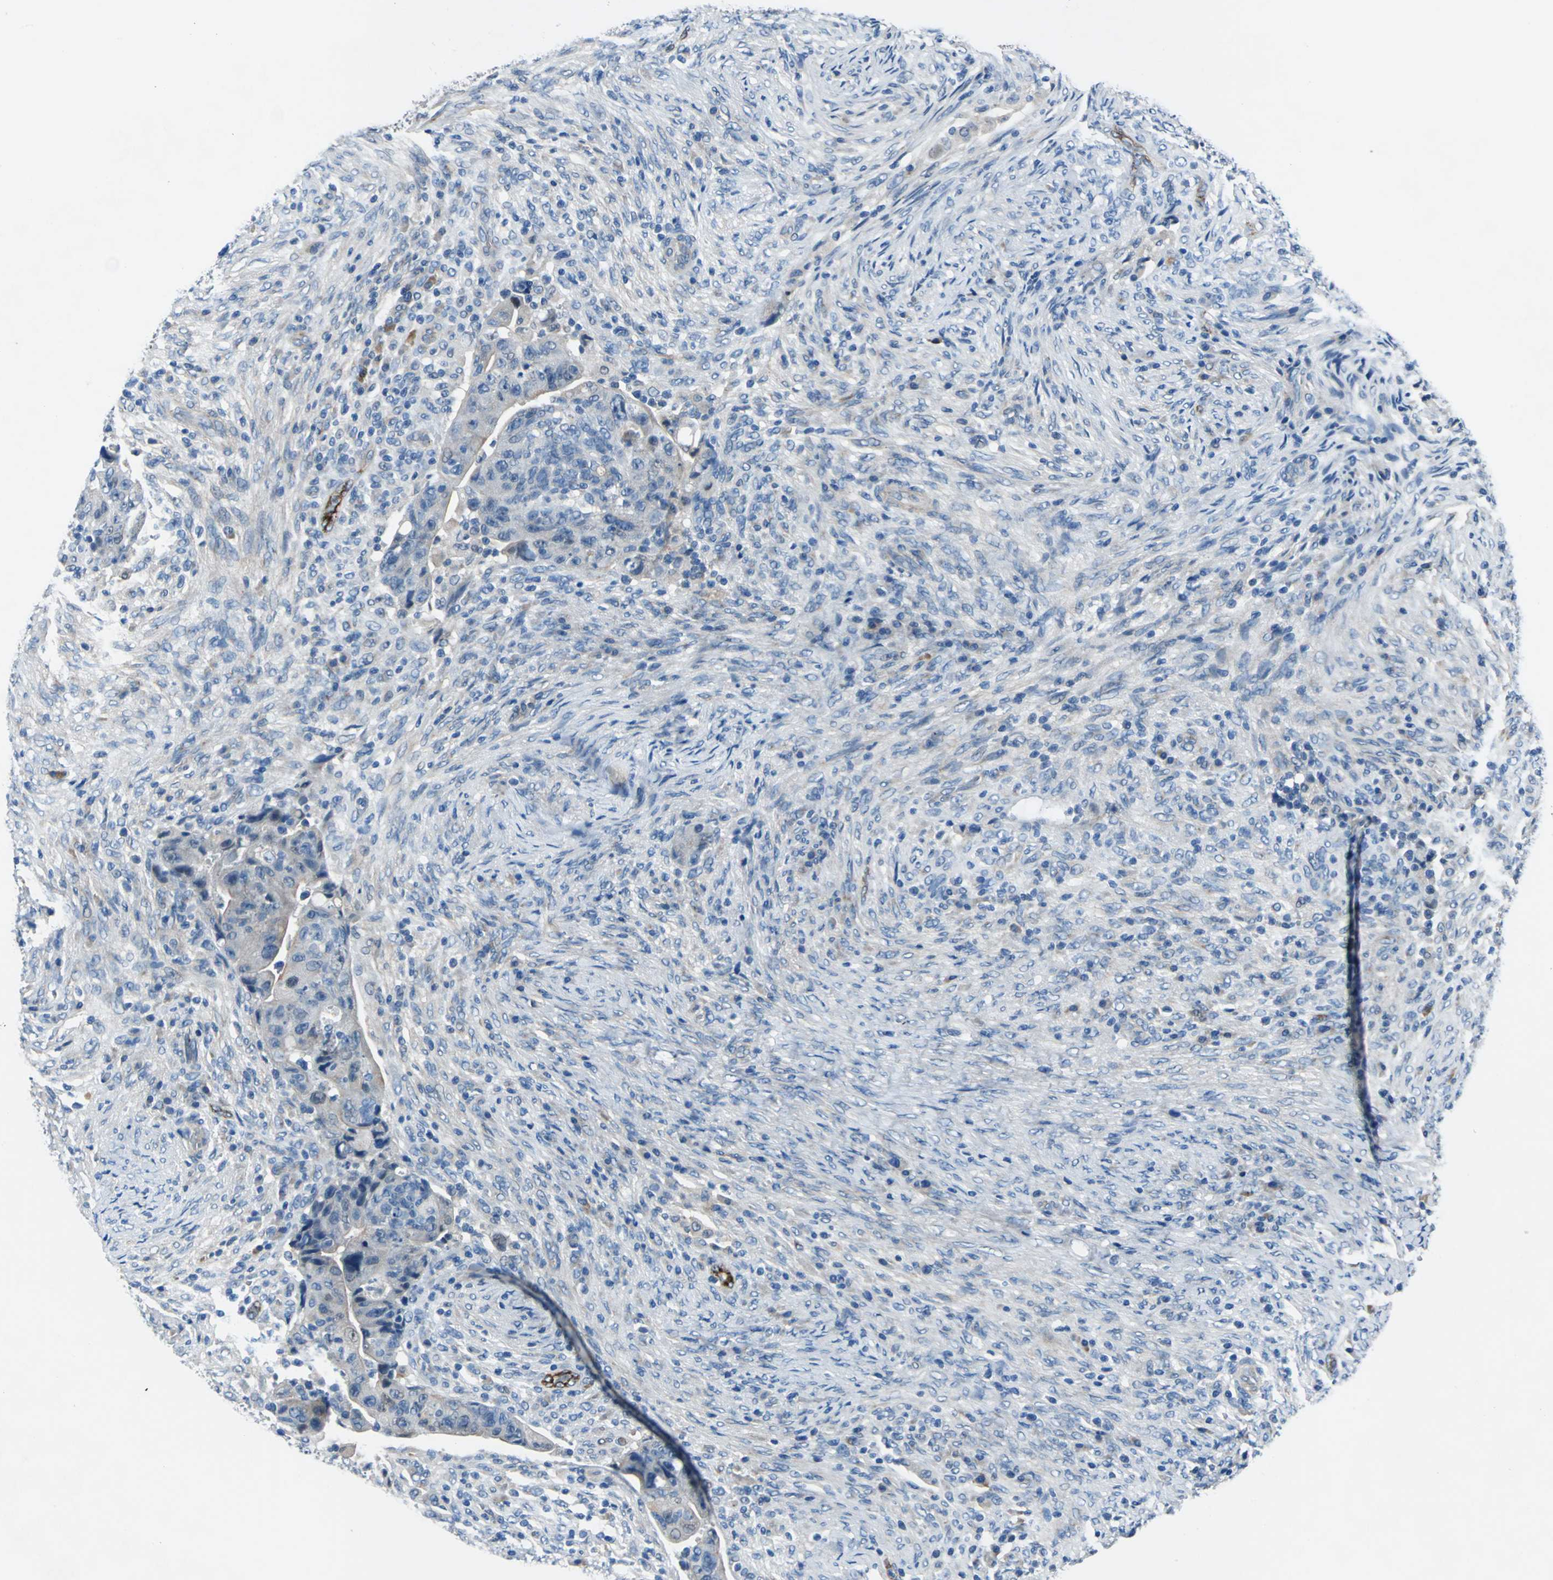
{"staining": {"intensity": "moderate", "quantity": "<25%", "location": "cytoplasmic/membranous"}, "tissue": "colorectal cancer", "cell_type": "Tumor cells", "image_type": "cancer", "snomed": [{"axis": "morphology", "description": "Adenocarcinoma, NOS"}, {"axis": "topography", "description": "Rectum"}], "caption": "The photomicrograph reveals a brown stain indicating the presence of a protein in the cytoplasmic/membranous of tumor cells in colorectal cancer (adenocarcinoma). Nuclei are stained in blue.", "gene": "SELP", "patient": {"sex": "female", "age": 71}}